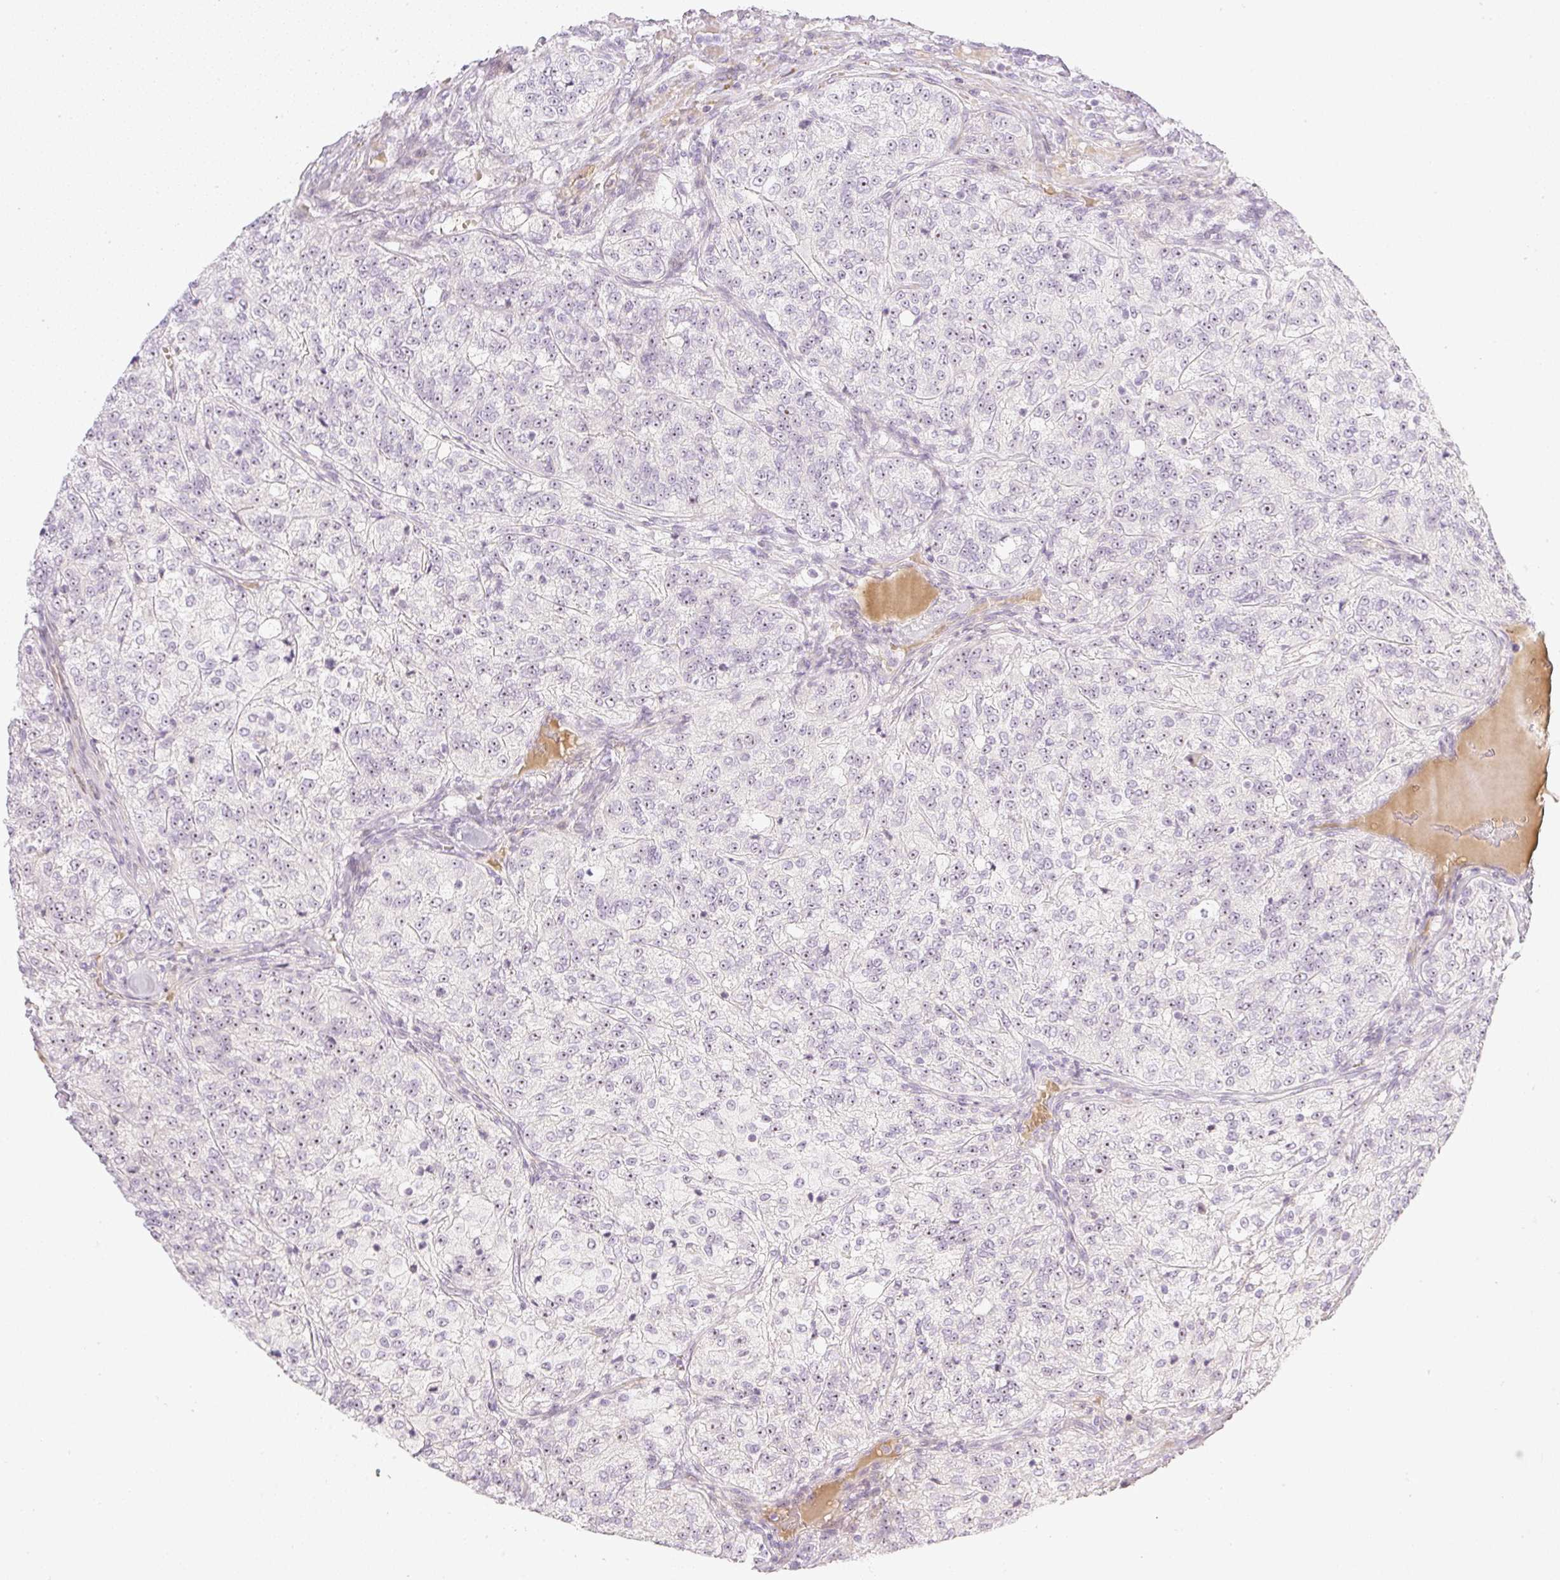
{"staining": {"intensity": "weak", "quantity": ">75%", "location": "nuclear"}, "tissue": "renal cancer", "cell_type": "Tumor cells", "image_type": "cancer", "snomed": [{"axis": "morphology", "description": "Adenocarcinoma, NOS"}, {"axis": "topography", "description": "Kidney"}], "caption": "Weak nuclear protein expression is identified in about >75% of tumor cells in renal cancer.", "gene": "AAR2", "patient": {"sex": "female", "age": 63}}